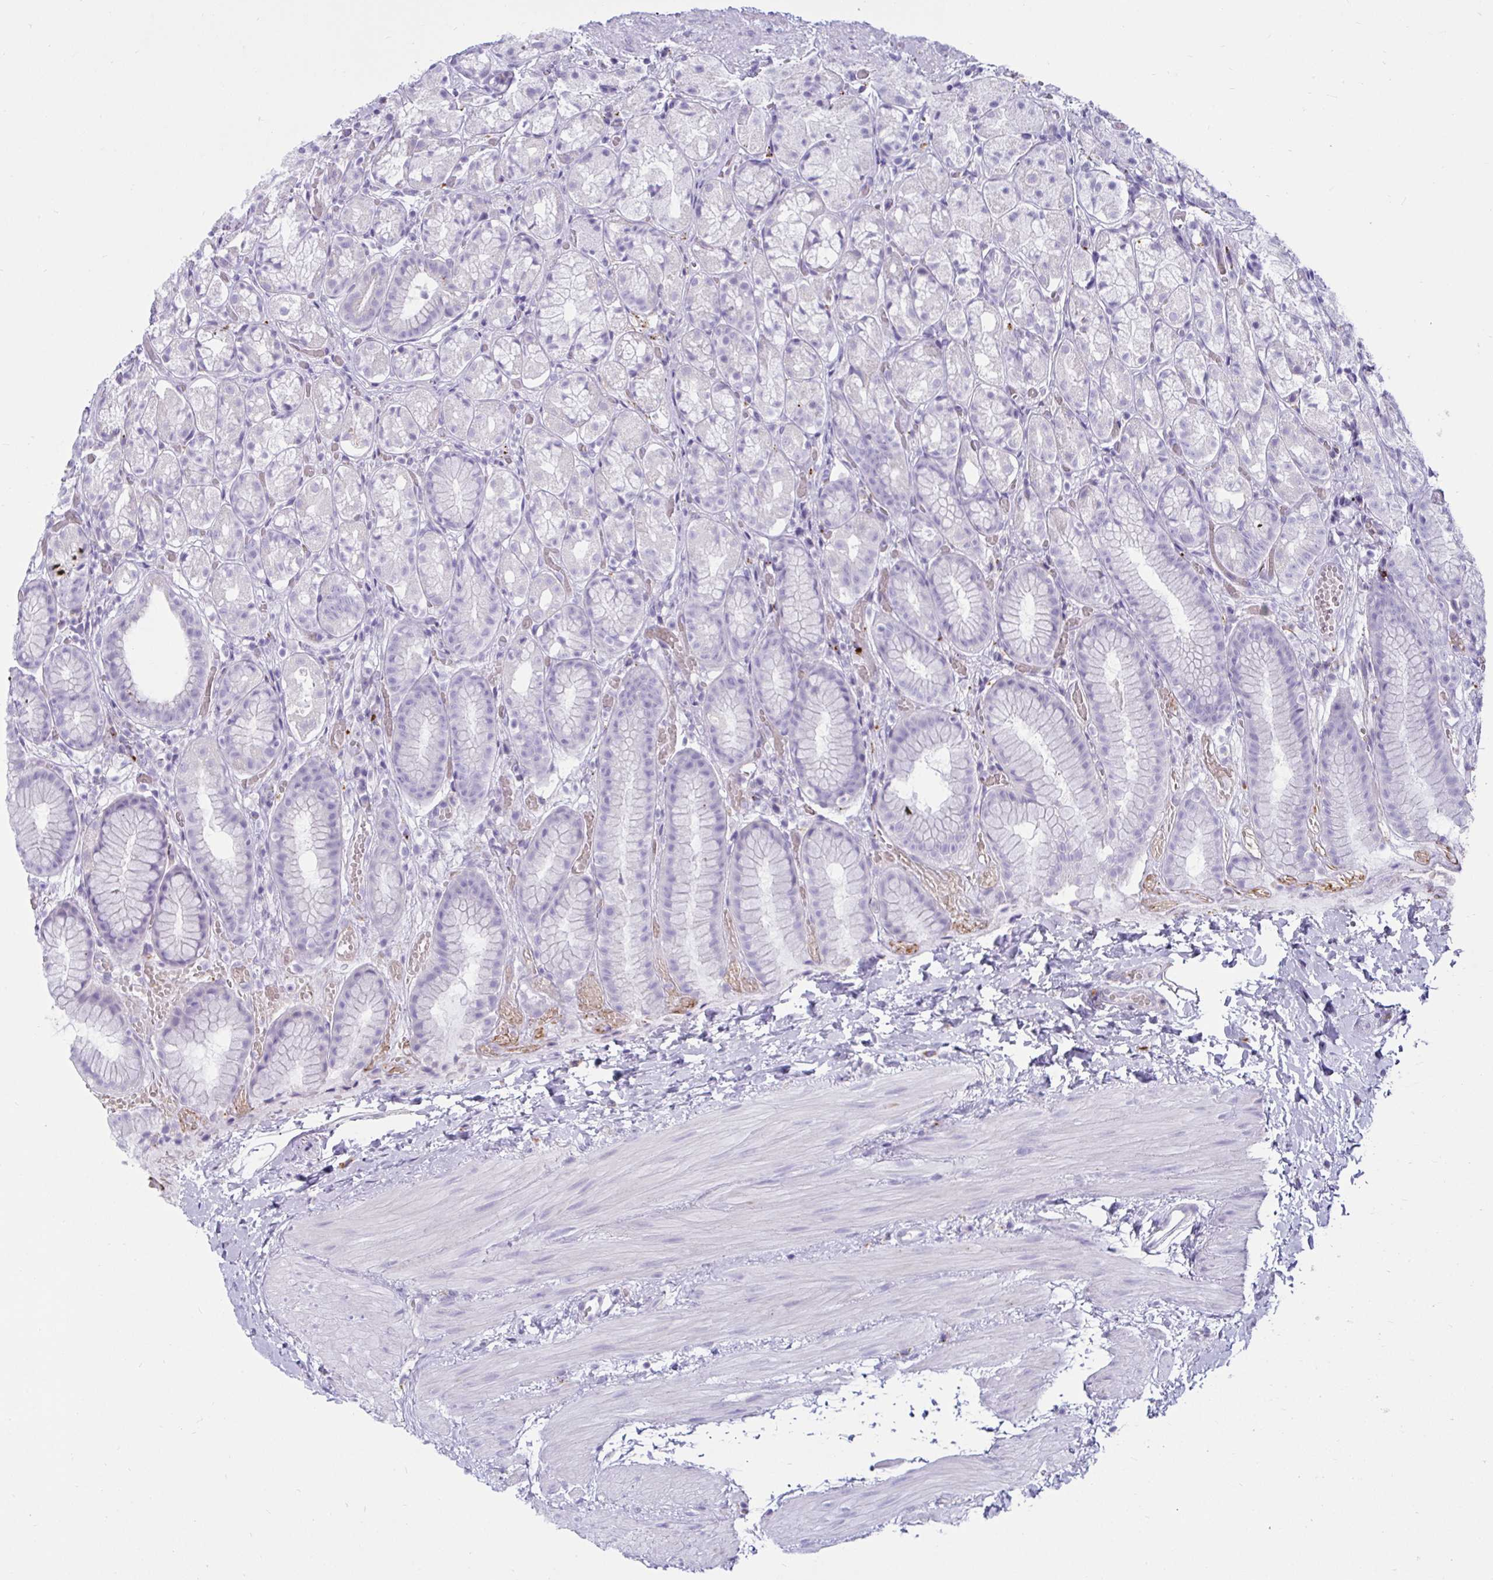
{"staining": {"intensity": "weak", "quantity": "<25%", "location": "cytoplasmic/membranous"}, "tissue": "stomach", "cell_type": "Glandular cells", "image_type": "normal", "snomed": [{"axis": "morphology", "description": "Normal tissue, NOS"}, {"axis": "topography", "description": "Stomach"}], "caption": "Immunohistochemistry image of benign stomach: human stomach stained with DAB (3,3'-diaminobenzidine) exhibits no significant protein staining in glandular cells.", "gene": "CTSZ", "patient": {"sex": "male", "age": 70}}